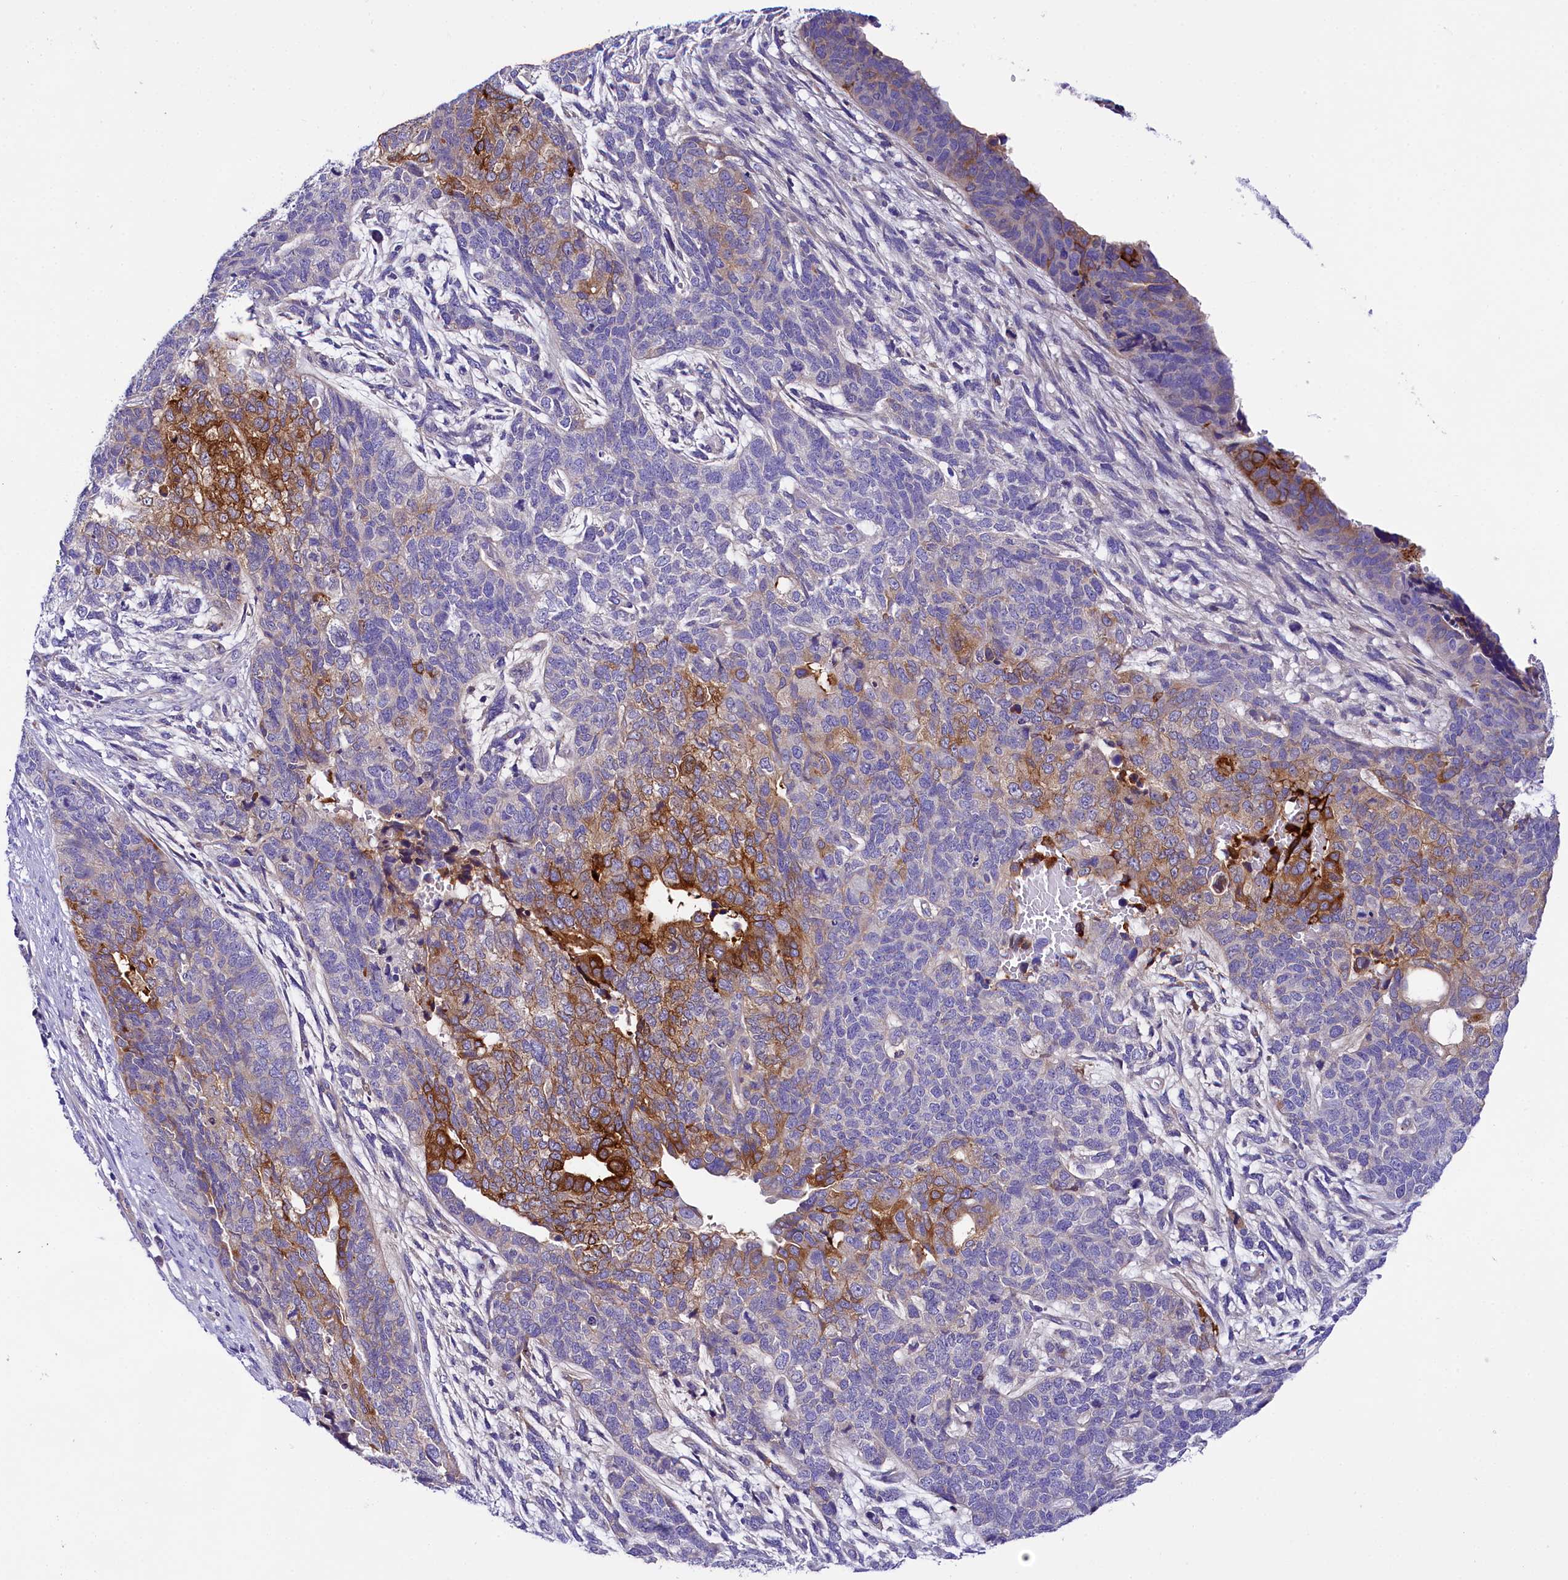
{"staining": {"intensity": "strong", "quantity": "<25%", "location": "cytoplasmic/membranous"}, "tissue": "cervical cancer", "cell_type": "Tumor cells", "image_type": "cancer", "snomed": [{"axis": "morphology", "description": "Squamous cell carcinoma, NOS"}, {"axis": "topography", "description": "Cervix"}], "caption": "A histopathology image showing strong cytoplasmic/membranous positivity in approximately <25% of tumor cells in cervical squamous cell carcinoma, as visualized by brown immunohistochemical staining.", "gene": "SOD3", "patient": {"sex": "female", "age": 63}}